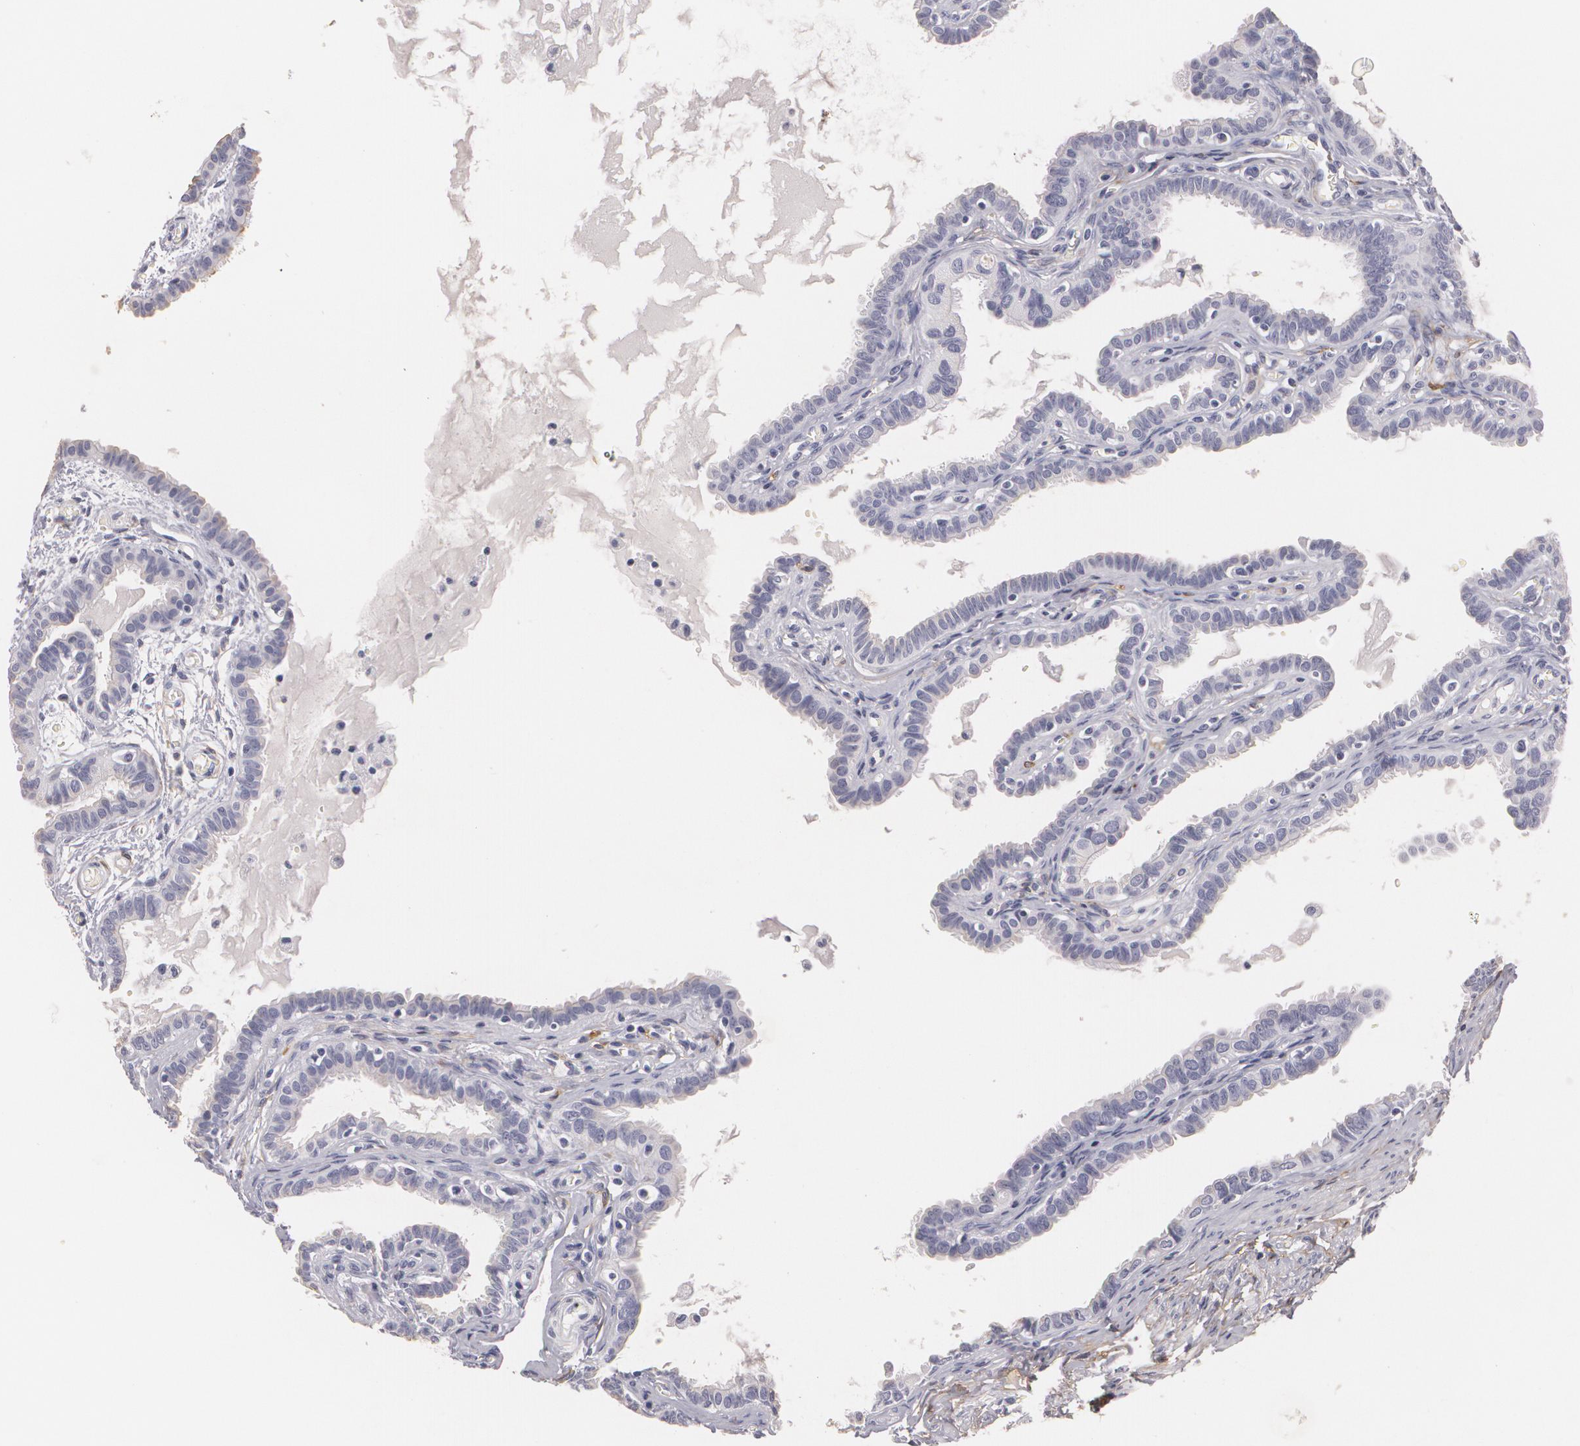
{"staining": {"intensity": "negative", "quantity": "none", "location": "none"}, "tissue": "fallopian tube", "cell_type": "Glandular cells", "image_type": "normal", "snomed": [{"axis": "morphology", "description": "Normal tissue, NOS"}, {"axis": "topography", "description": "Fallopian tube"}], "caption": "Immunohistochemistry (IHC) of unremarkable human fallopian tube reveals no positivity in glandular cells.", "gene": "NGFR", "patient": {"sex": "female", "age": 67}}